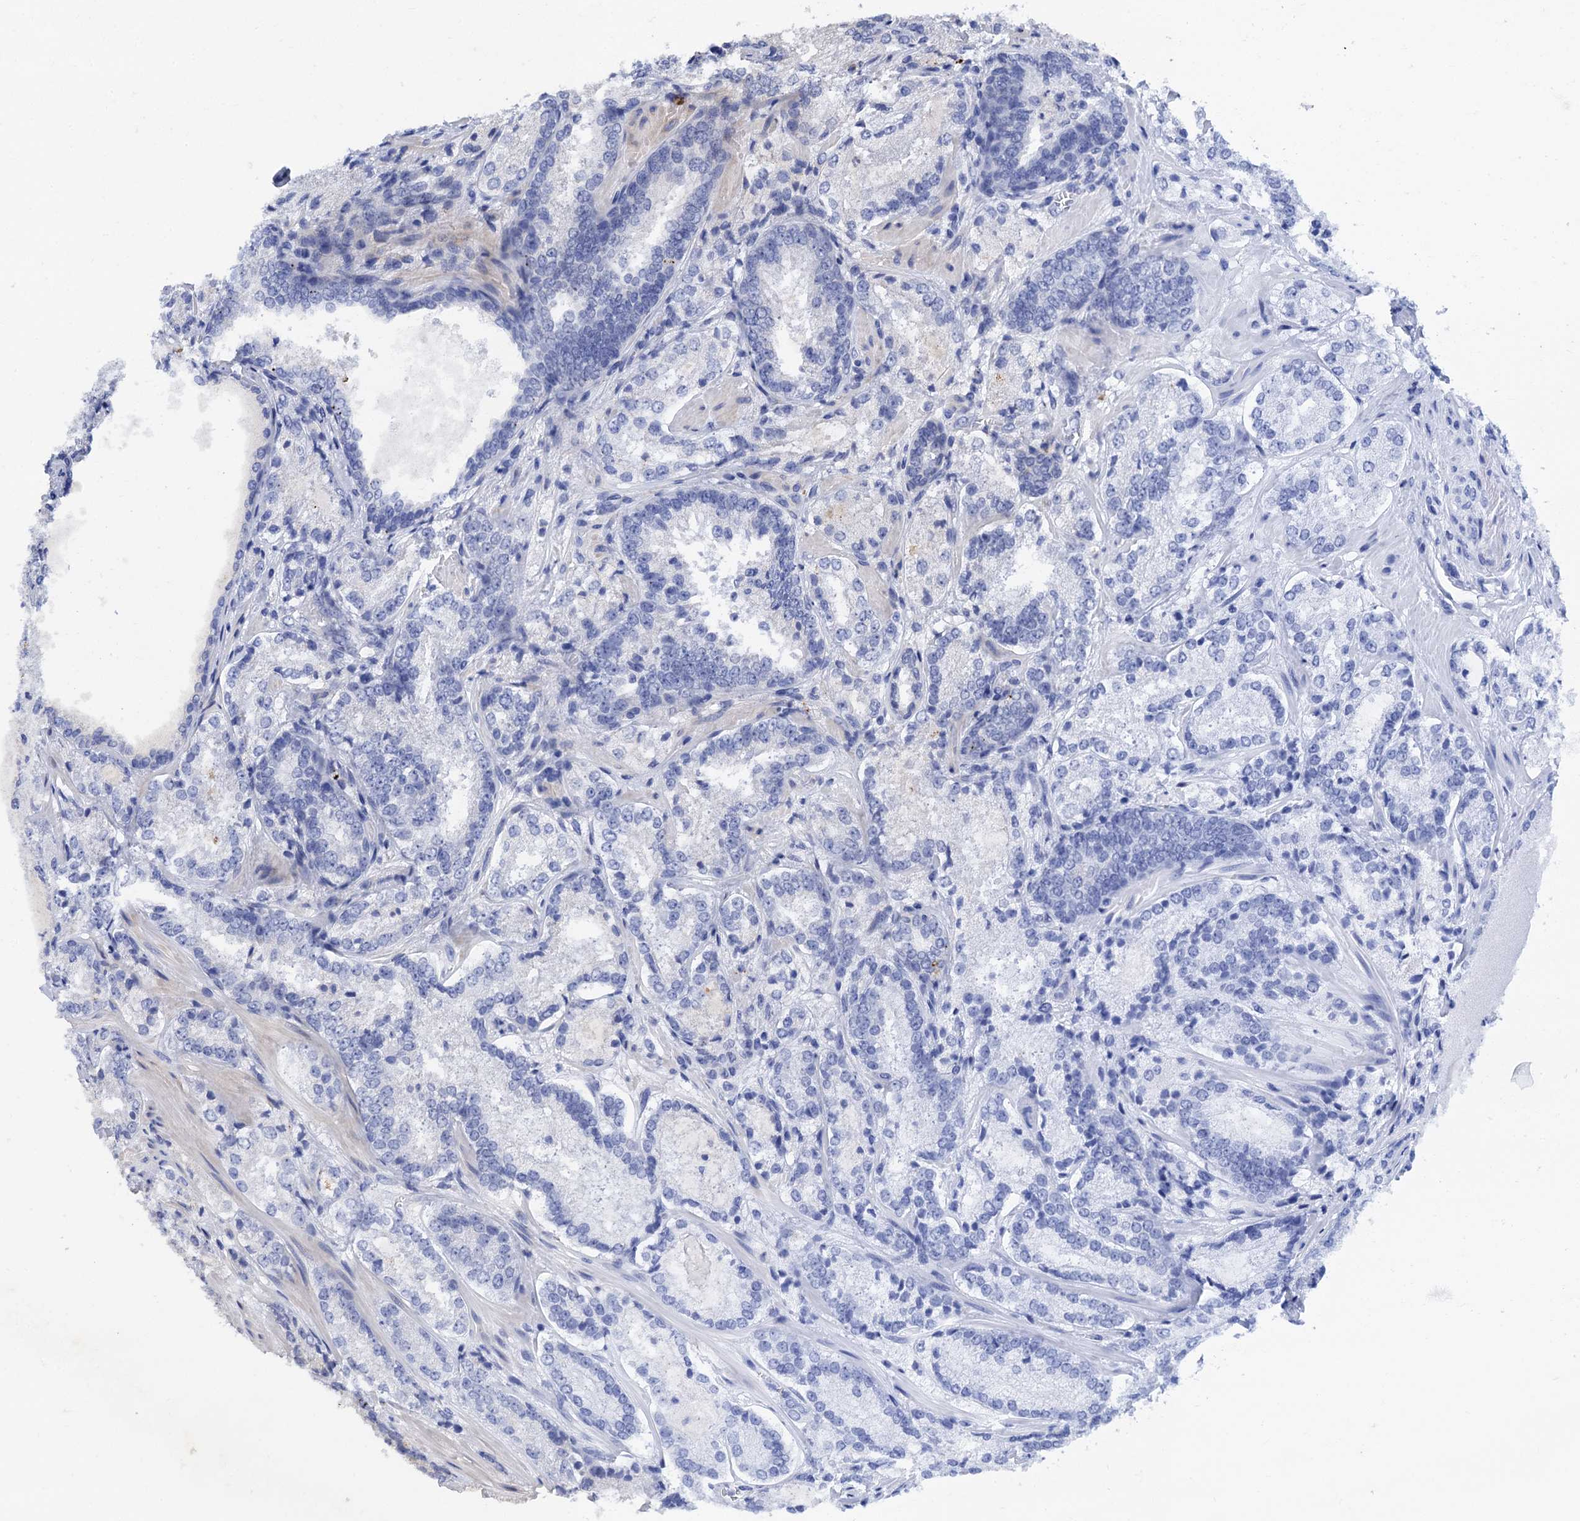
{"staining": {"intensity": "negative", "quantity": "none", "location": "none"}, "tissue": "prostate cancer", "cell_type": "Tumor cells", "image_type": "cancer", "snomed": [{"axis": "morphology", "description": "Adenocarcinoma, Low grade"}, {"axis": "topography", "description": "Prostate"}], "caption": "A micrograph of human prostate cancer (low-grade adenocarcinoma) is negative for staining in tumor cells. Nuclei are stained in blue.", "gene": "FREM3", "patient": {"sex": "male", "age": 74}}